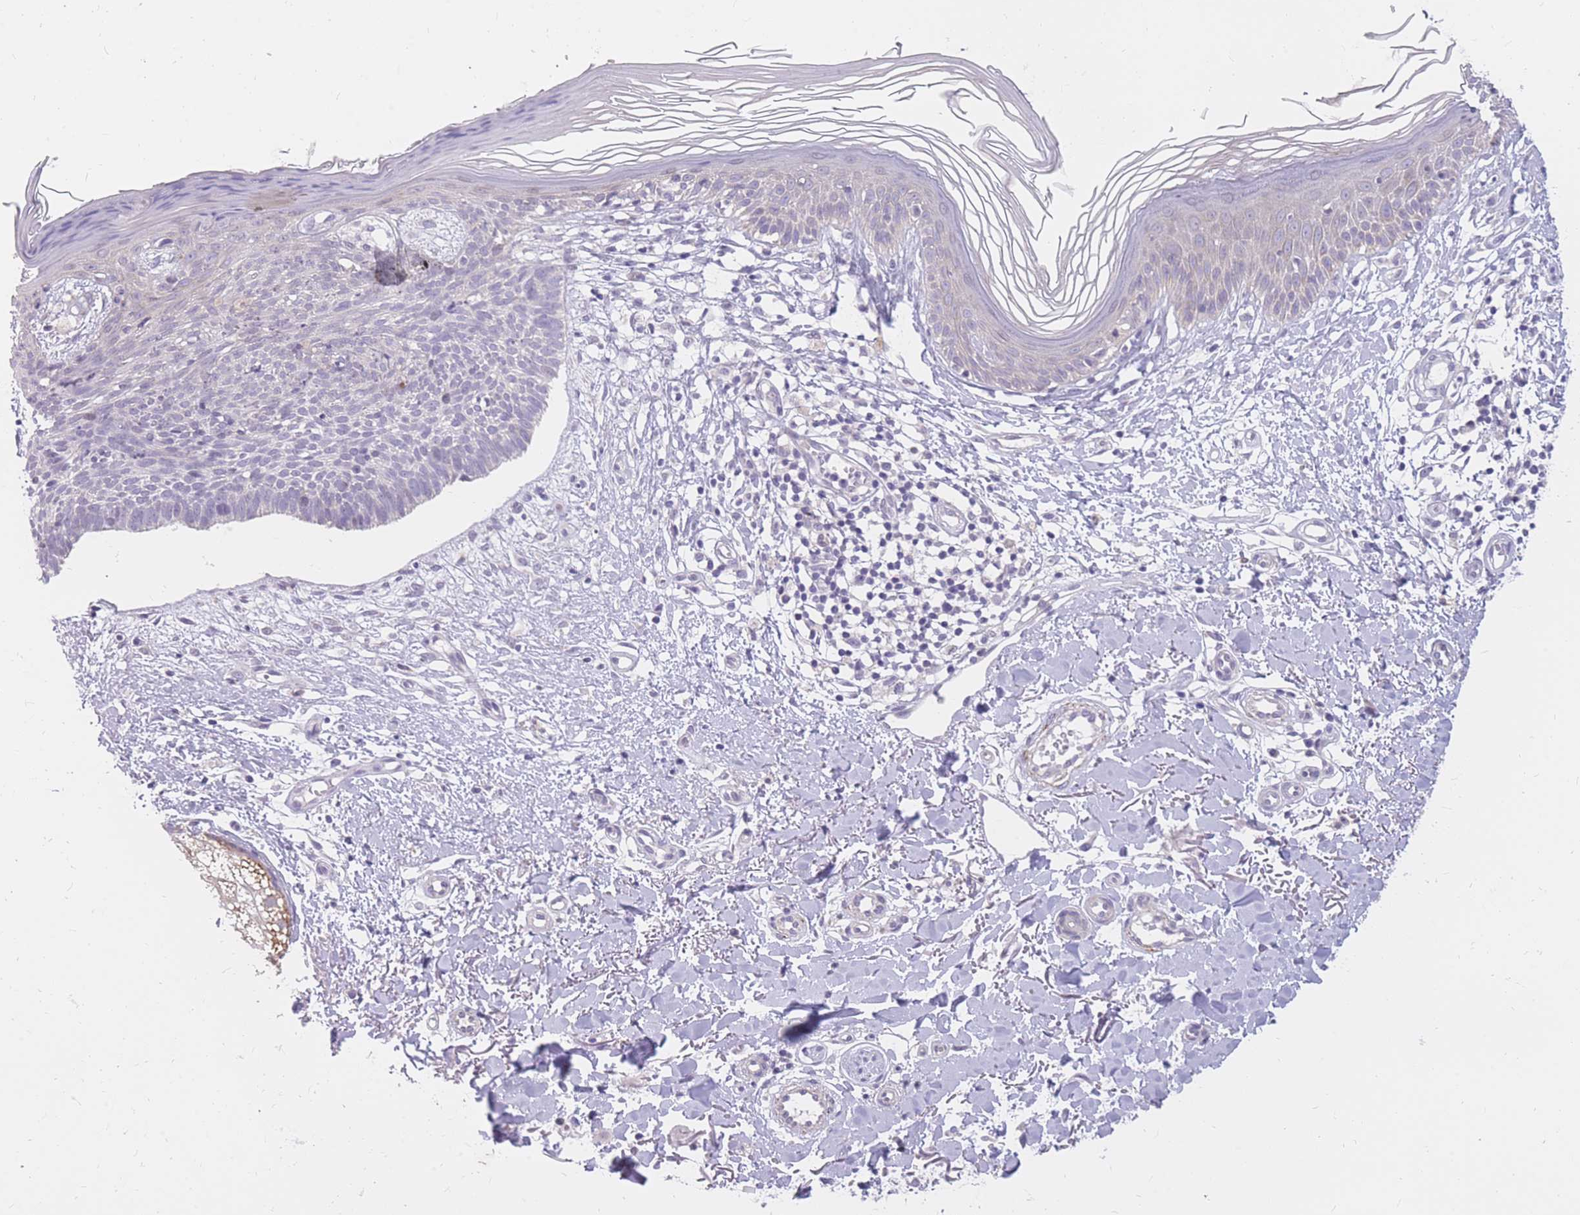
{"staining": {"intensity": "negative", "quantity": "none", "location": "none"}, "tissue": "skin cancer", "cell_type": "Tumor cells", "image_type": "cancer", "snomed": [{"axis": "morphology", "description": "Basal cell carcinoma"}, {"axis": "topography", "description": "Skin"}], "caption": "IHC micrograph of neoplastic tissue: human skin cancer stained with DAB shows no significant protein staining in tumor cells.", "gene": "RNF170", "patient": {"sex": "male", "age": 78}}